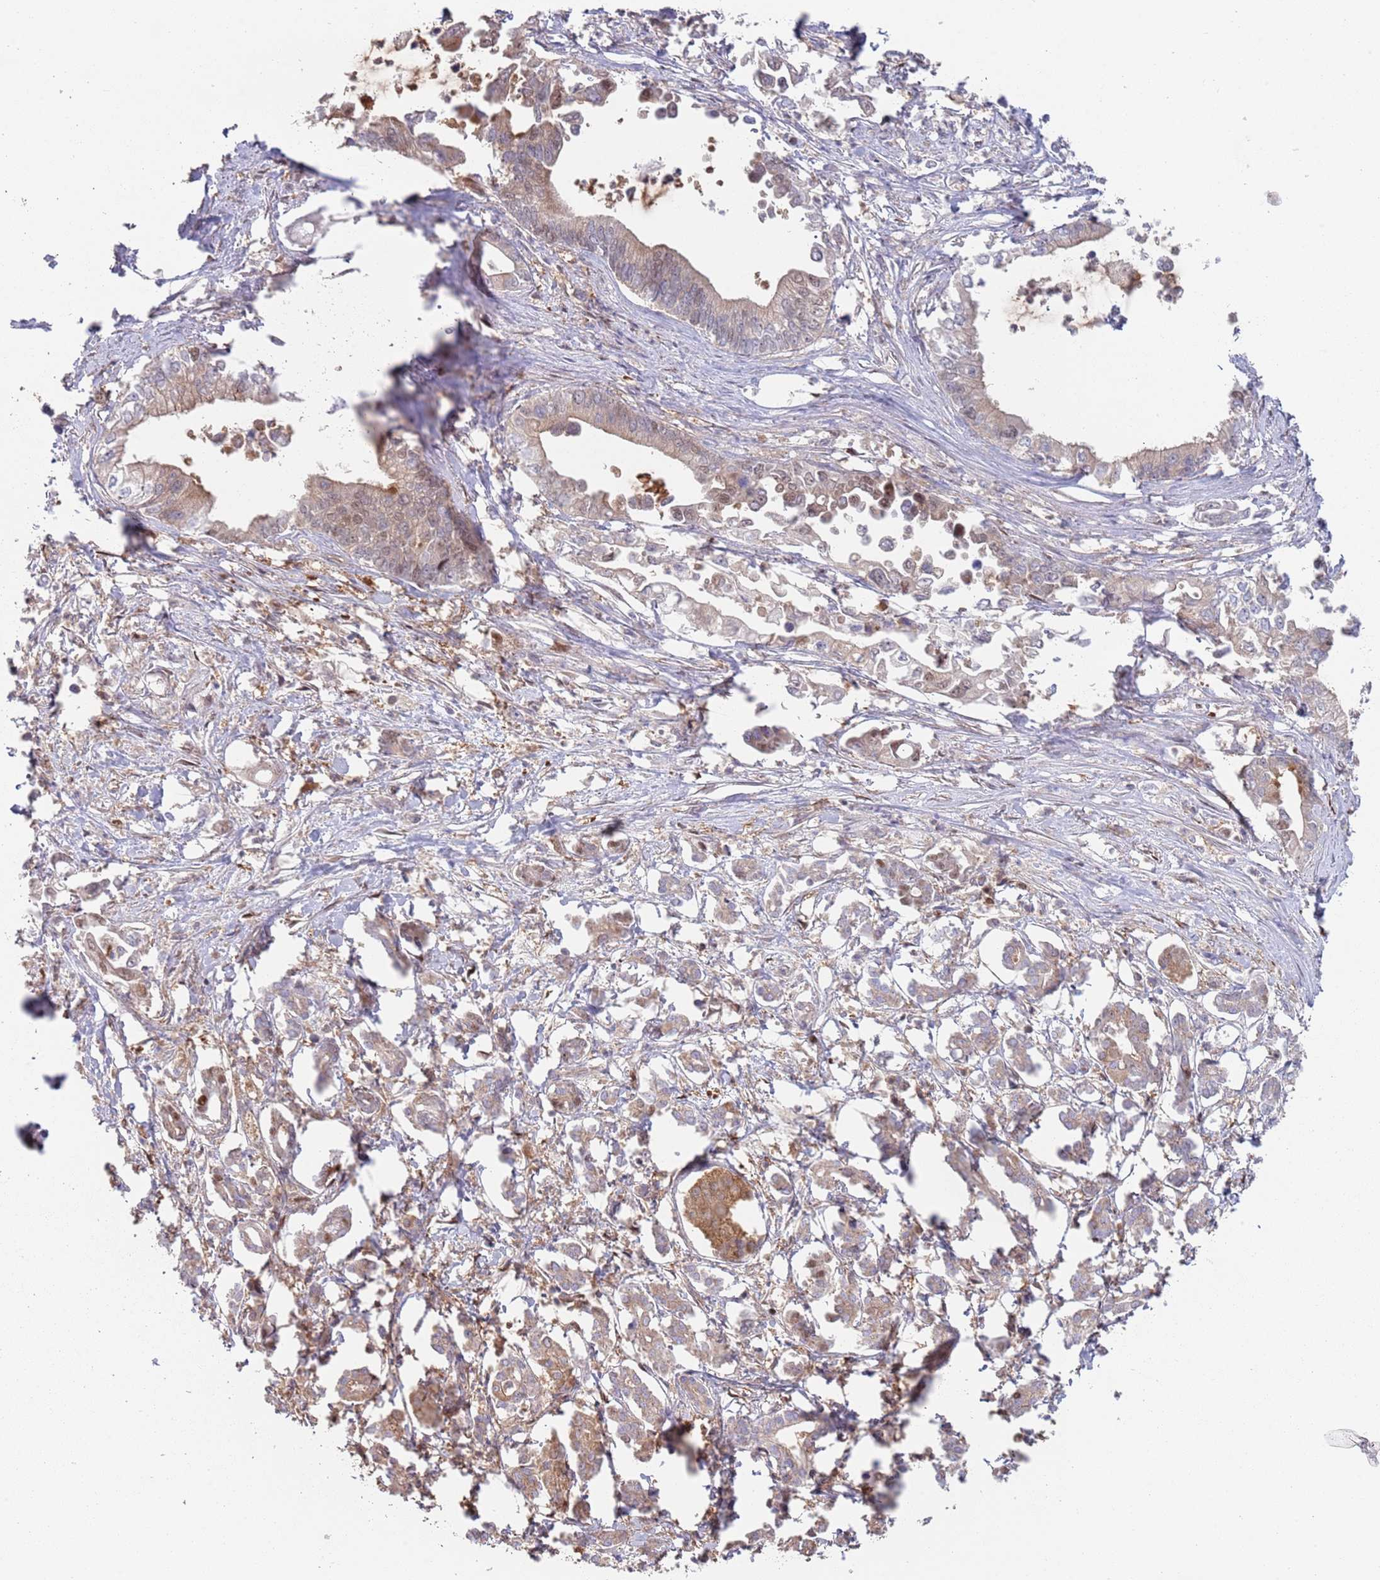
{"staining": {"intensity": "weak", "quantity": "<25%", "location": "cytoplasmic/membranous"}, "tissue": "pancreatic cancer", "cell_type": "Tumor cells", "image_type": "cancer", "snomed": [{"axis": "morphology", "description": "Adenocarcinoma, NOS"}, {"axis": "topography", "description": "Pancreas"}], "caption": "DAB (3,3'-diaminobenzidine) immunohistochemical staining of human pancreatic adenocarcinoma exhibits no significant expression in tumor cells.", "gene": "GDI2", "patient": {"sex": "male", "age": 61}}